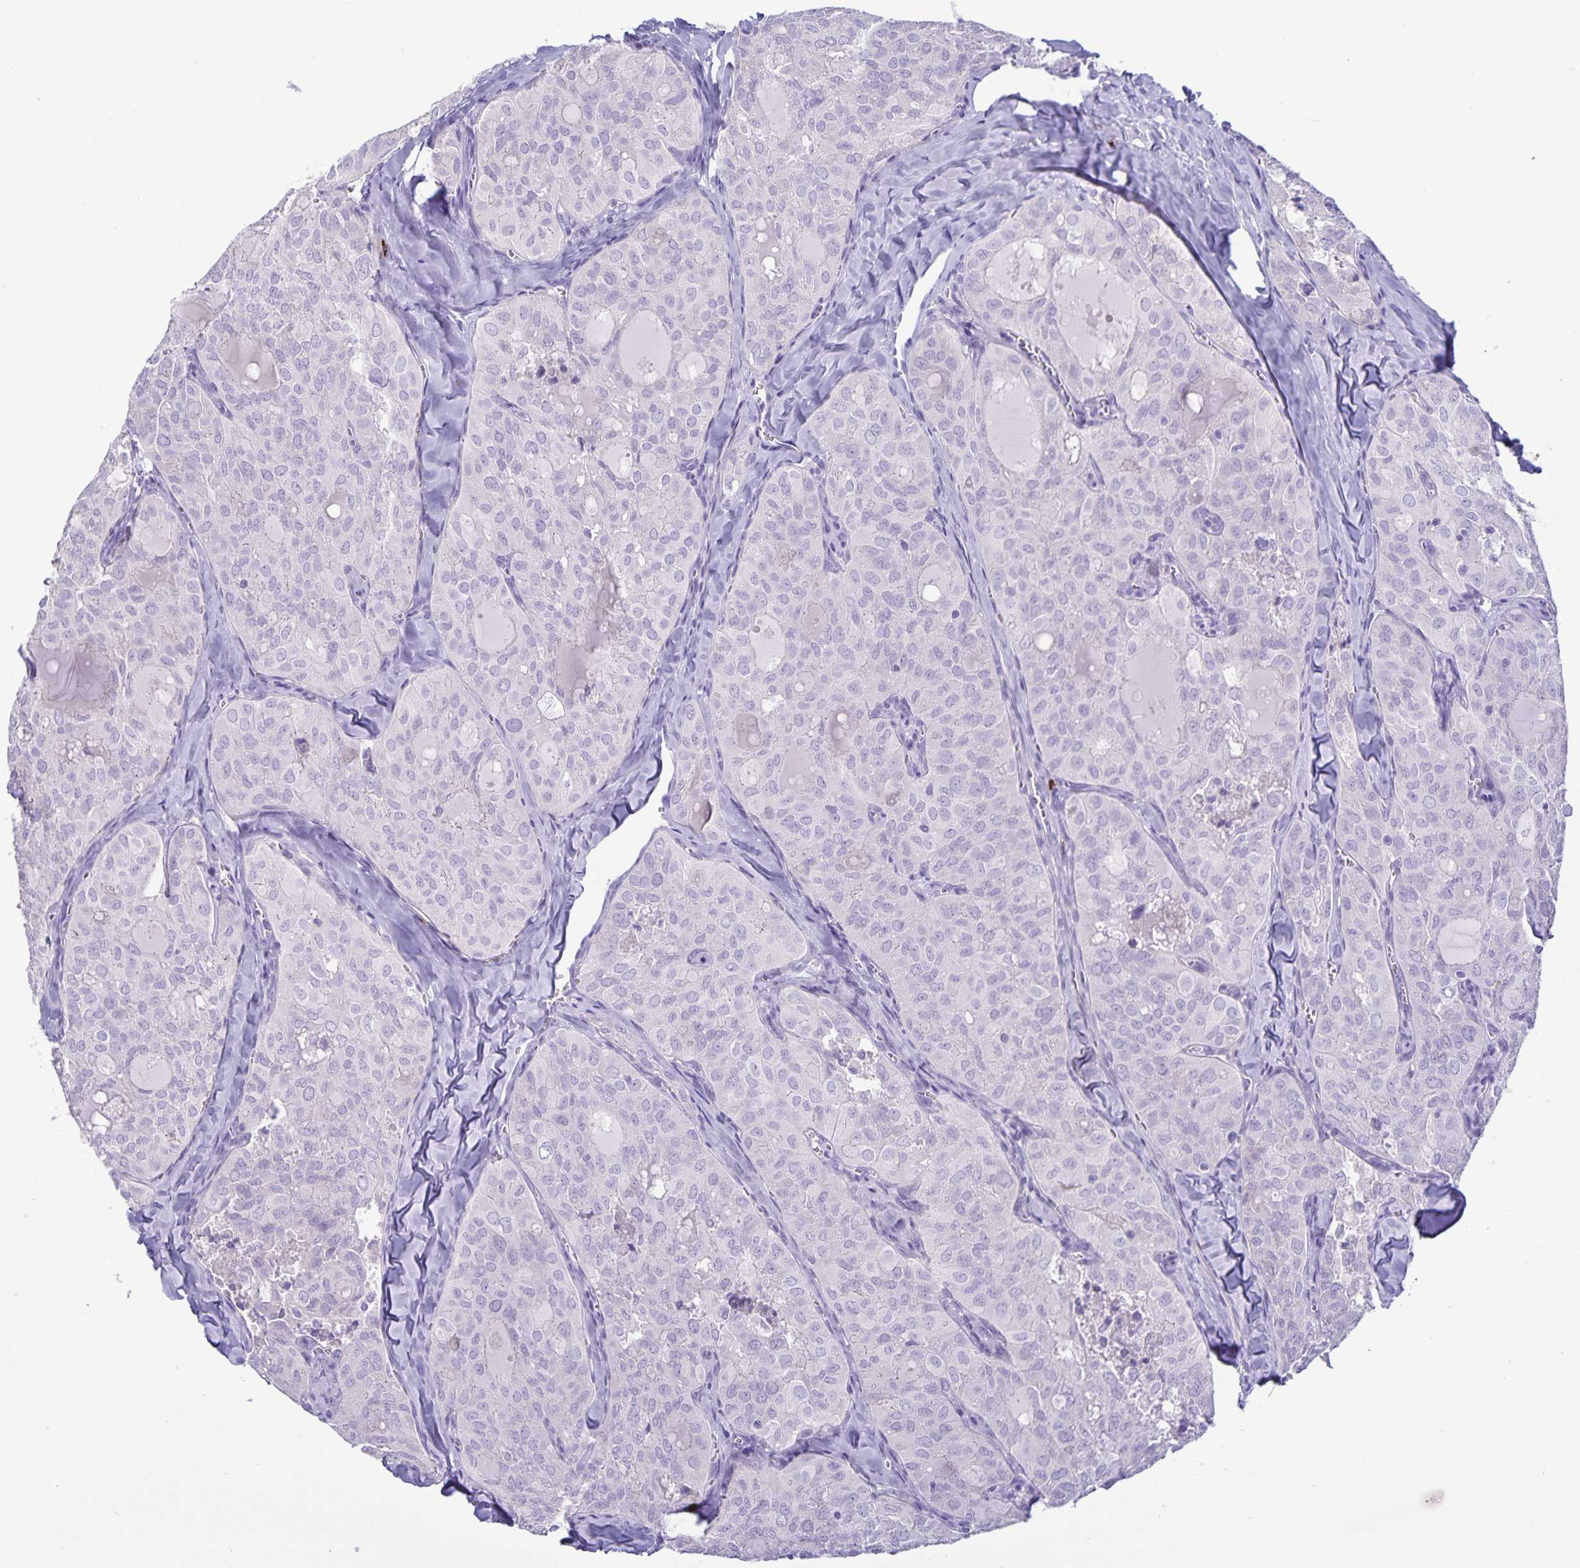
{"staining": {"intensity": "negative", "quantity": "none", "location": "none"}, "tissue": "thyroid cancer", "cell_type": "Tumor cells", "image_type": "cancer", "snomed": [{"axis": "morphology", "description": "Follicular adenoma carcinoma, NOS"}, {"axis": "topography", "description": "Thyroid gland"}], "caption": "A photomicrograph of thyroid follicular adenoma carcinoma stained for a protein demonstrates no brown staining in tumor cells. Brightfield microscopy of immunohistochemistry (IHC) stained with DAB (brown) and hematoxylin (blue), captured at high magnification.", "gene": "IBTK", "patient": {"sex": "male", "age": 75}}